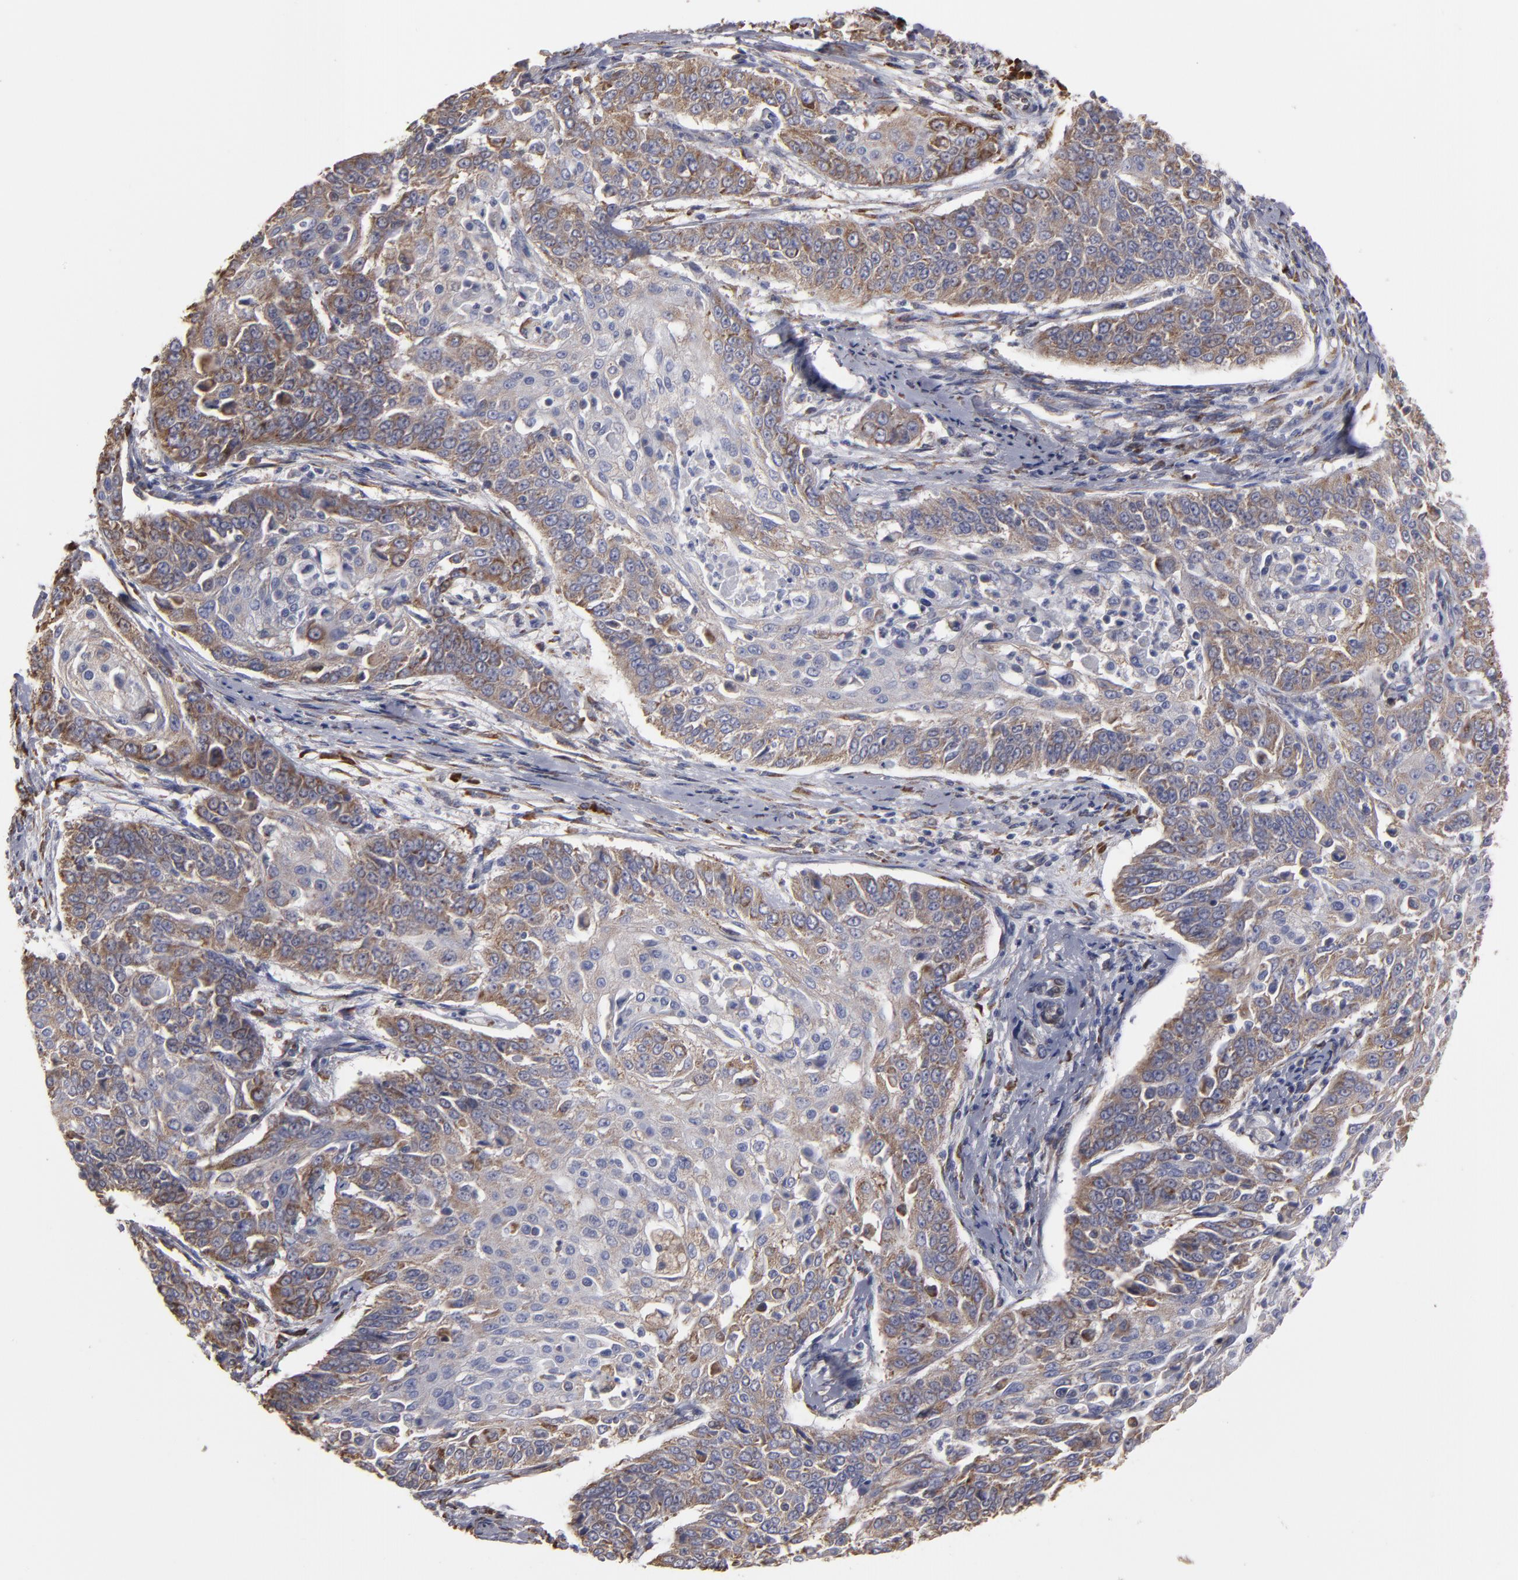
{"staining": {"intensity": "moderate", "quantity": ">75%", "location": "cytoplasmic/membranous"}, "tissue": "cervical cancer", "cell_type": "Tumor cells", "image_type": "cancer", "snomed": [{"axis": "morphology", "description": "Squamous cell carcinoma, NOS"}, {"axis": "topography", "description": "Cervix"}], "caption": "Protein staining of cervical squamous cell carcinoma tissue reveals moderate cytoplasmic/membranous staining in about >75% of tumor cells. The protein of interest is shown in brown color, while the nuclei are stained blue.", "gene": "SND1", "patient": {"sex": "female", "age": 64}}